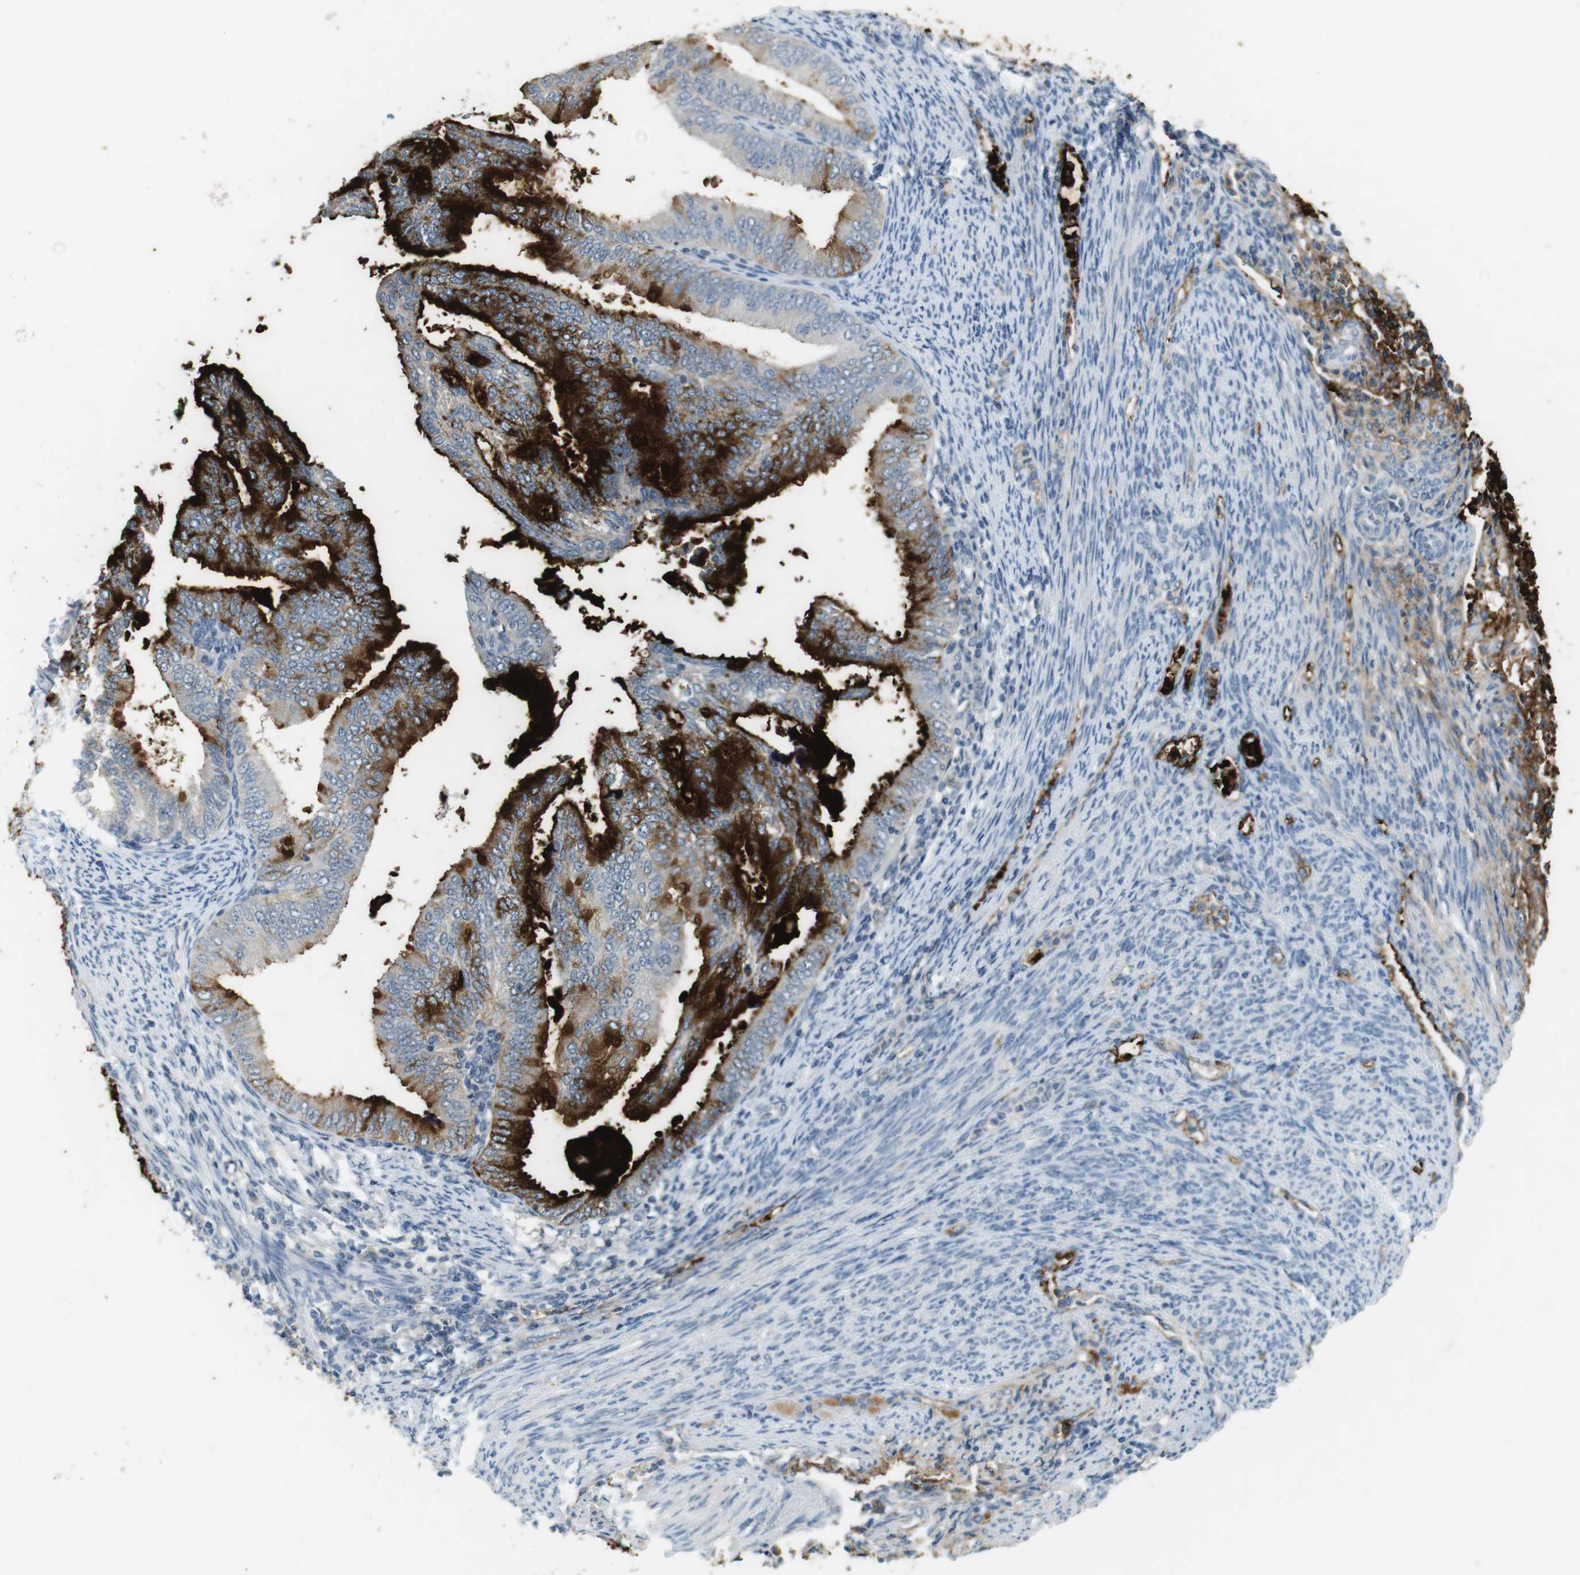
{"staining": {"intensity": "strong", "quantity": "25%-75%", "location": "cytoplasmic/membranous"}, "tissue": "endometrial cancer", "cell_type": "Tumor cells", "image_type": "cancer", "snomed": [{"axis": "morphology", "description": "Adenocarcinoma, NOS"}, {"axis": "topography", "description": "Endometrium"}], "caption": "Strong cytoplasmic/membranous staining for a protein is identified in about 25%-75% of tumor cells of endometrial cancer (adenocarcinoma) using IHC.", "gene": "MUC5B", "patient": {"sex": "female", "age": 58}}